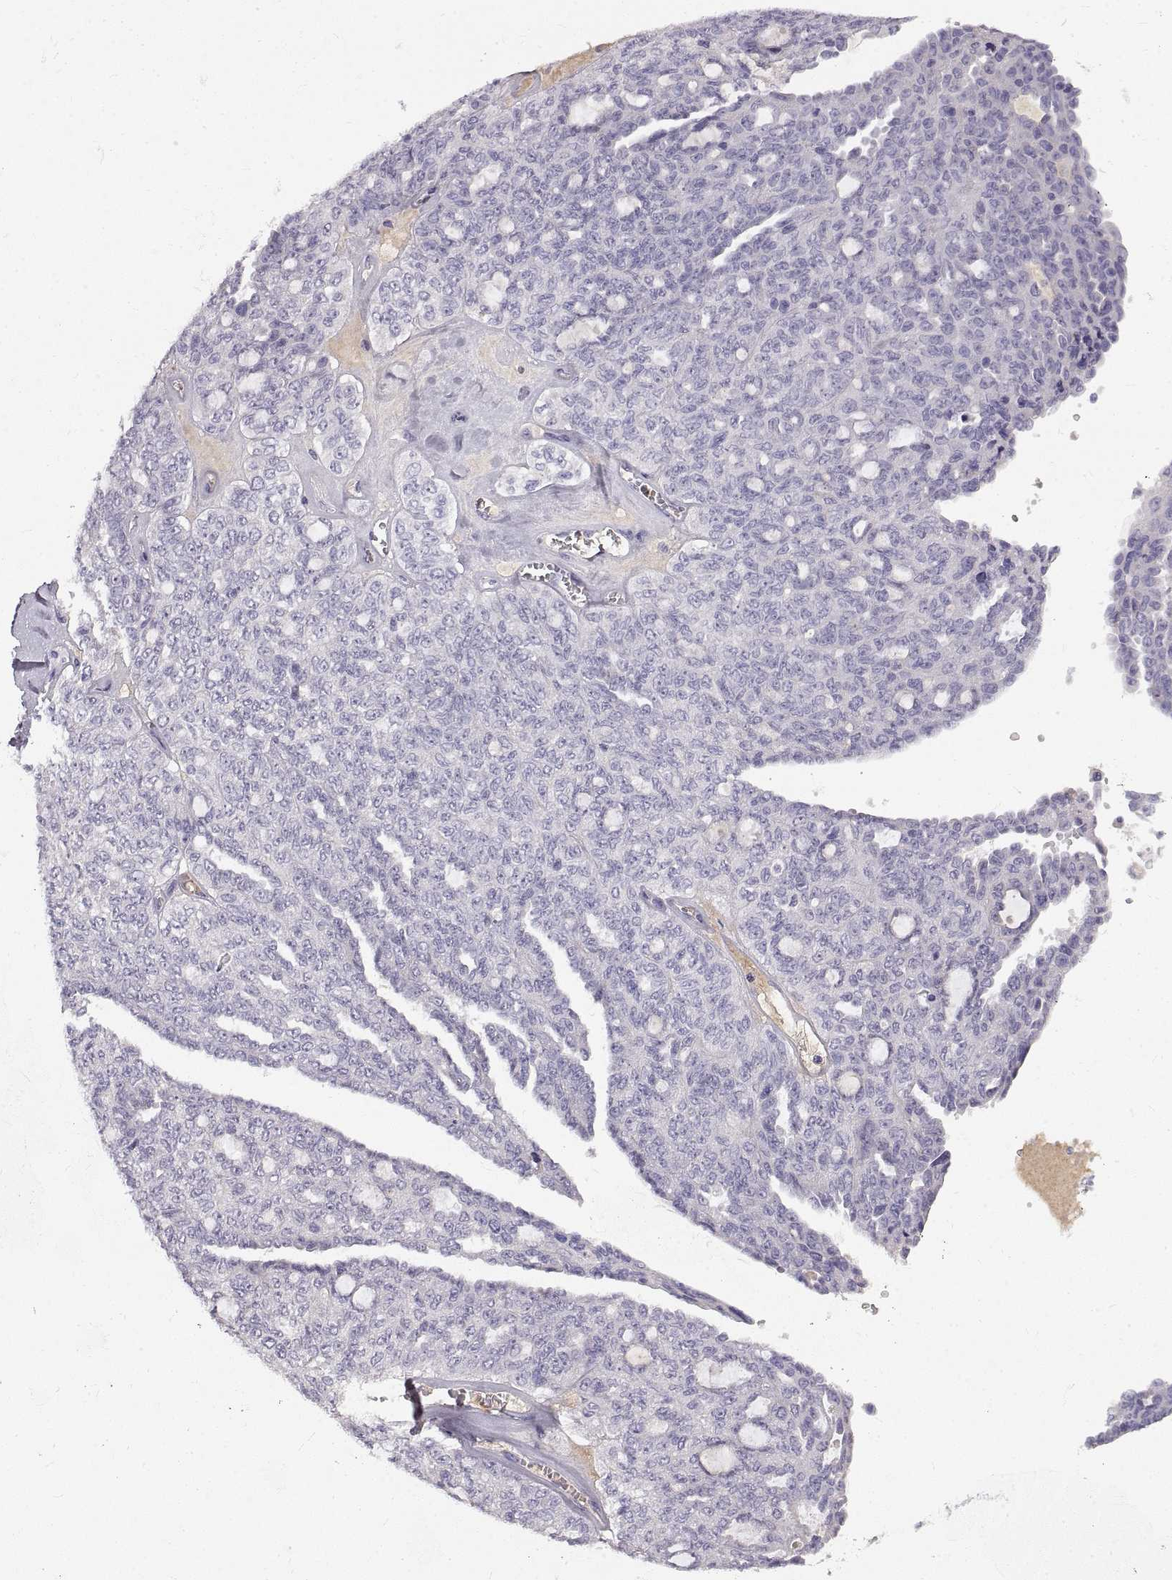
{"staining": {"intensity": "negative", "quantity": "none", "location": "none"}, "tissue": "ovarian cancer", "cell_type": "Tumor cells", "image_type": "cancer", "snomed": [{"axis": "morphology", "description": "Cystadenocarcinoma, serous, NOS"}, {"axis": "topography", "description": "Ovary"}], "caption": "This is an IHC micrograph of serous cystadenocarcinoma (ovarian). There is no staining in tumor cells.", "gene": "ADAM32", "patient": {"sex": "female", "age": 71}}